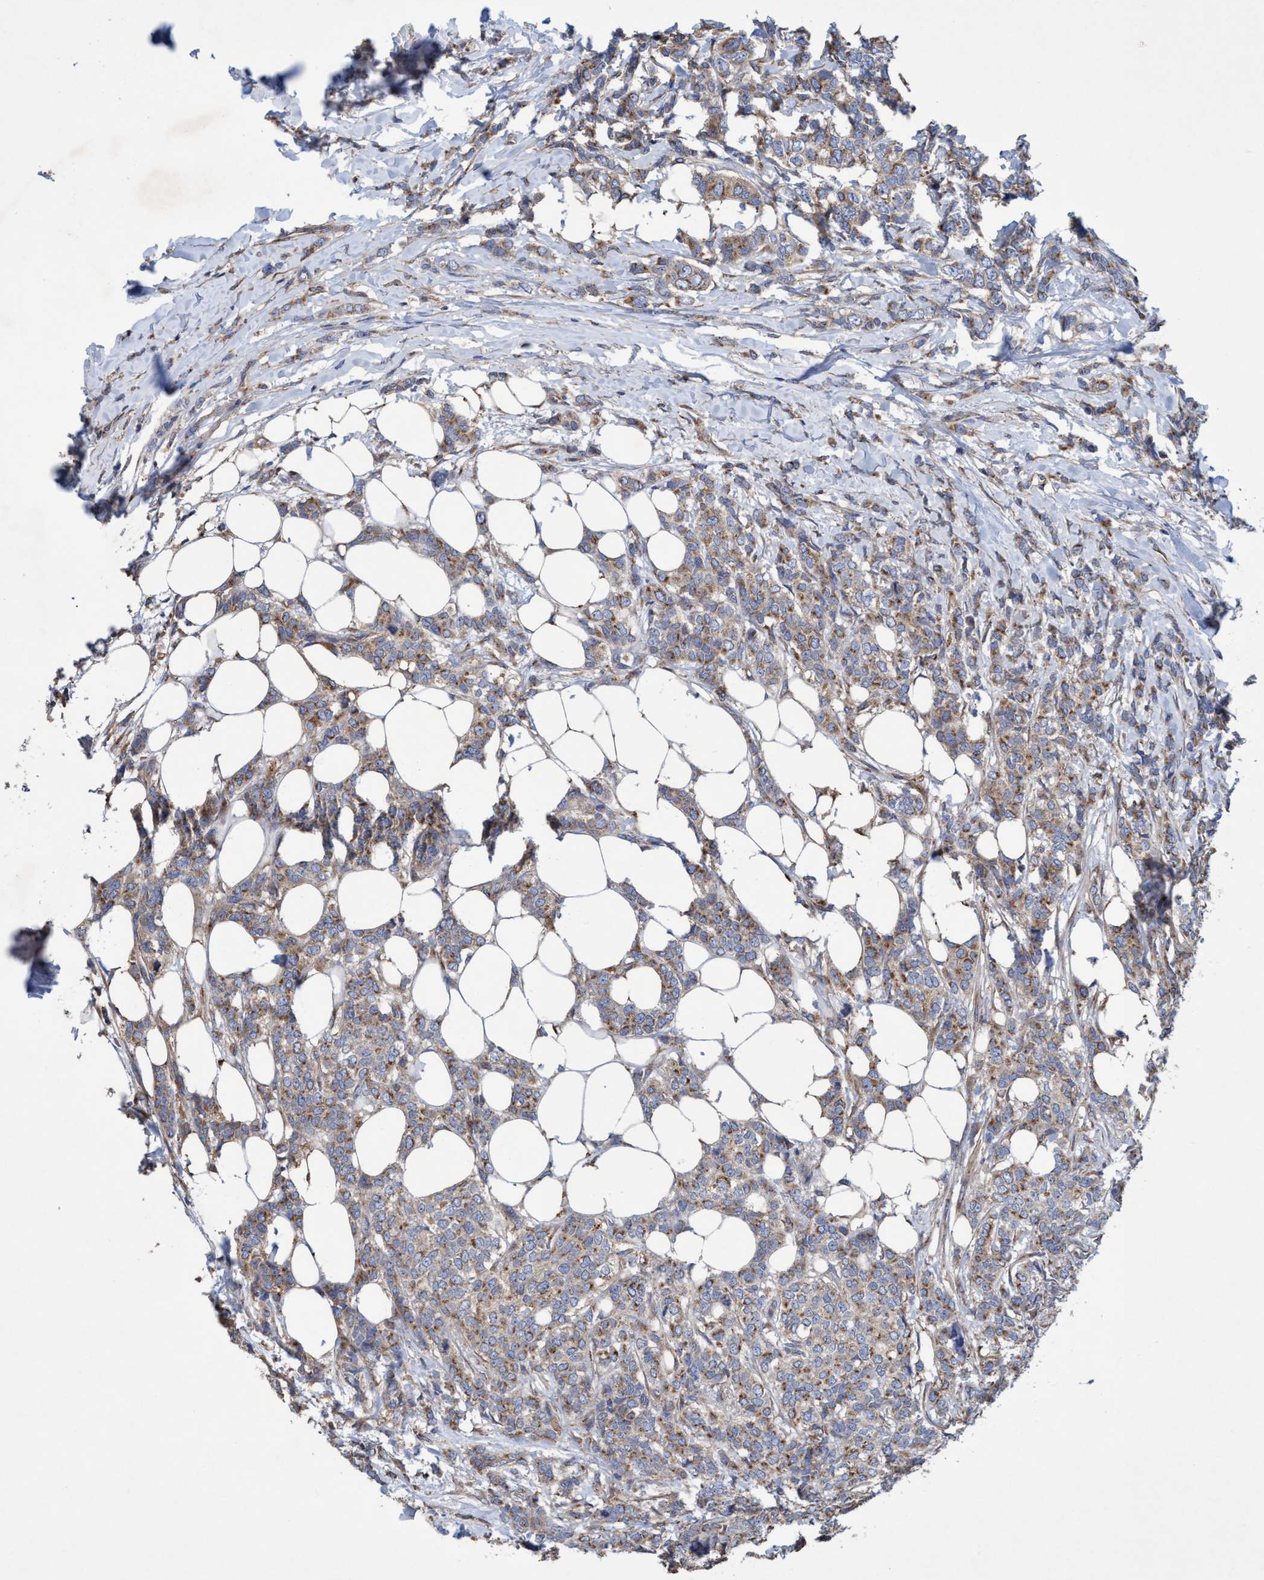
{"staining": {"intensity": "moderate", "quantity": ">75%", "location": "cytoplasmic/membranous"}, "tissue": "breast cancer", "cell_type": "Tumor cells", "image_type": "cancer", "snomed": [{"axis": "morphology", "description": "Lobular carcinoma"}, {"axis": "topography", "description": "Skin"}, {"axis": "topography", "description": "Breast"}], "caption": "This histopathology image demonstrates breast cancer stained with IHC to label a protein in brown. The cytoplasmic/membranous of tumor cells show moderate positivity for the protein. Nuclei are counter-stained blue.", "gene": "BICD2", "patient": {"sex": "female", "age": 46}}